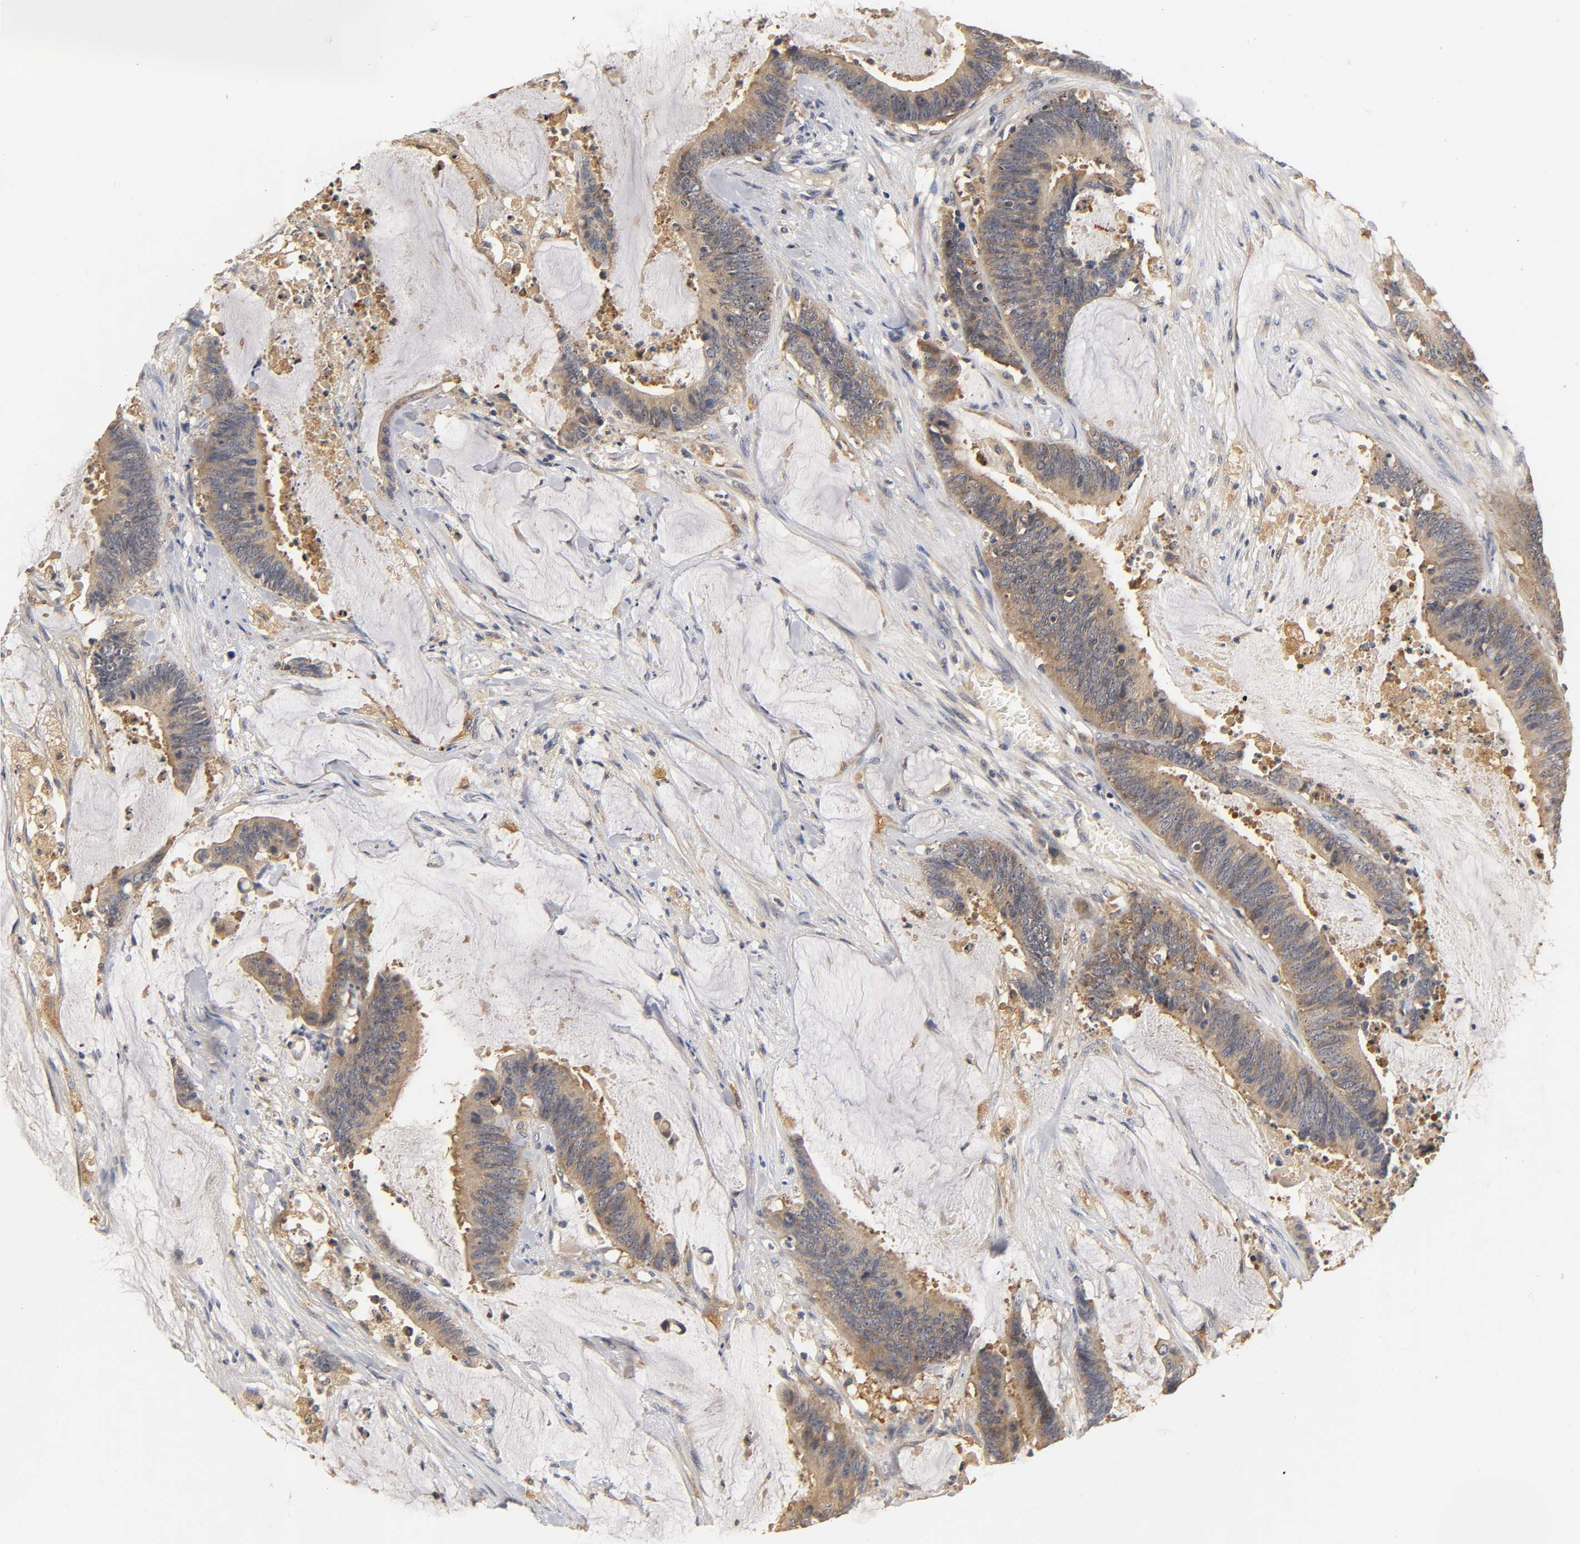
{"staining": {"intensity": "moderate", "quantity": ">75%", "location": "cytoplasmic/membranous"}, "tissue": "colorectal cancer", "cell_type": "Tumor cells", "image_type": "cancer", "snomed": [{"axis": "morphology", "description": "Adenocarcinoma, NOS"}, {"axis": "topography", "description": "Rectum"}], "caption": "Protein positivity by immunohistochemistry reveals moderate cytoplasmic/membranous expression in approximately >75% of tumor cells in colorectal adenocarcinoma. (DAB (3,3'-diaminobenzidine) = brown stain, brightfield microscopy at high magnification).", "gene": "SCAP", "patient": {"sex": "female", "age": 66}}